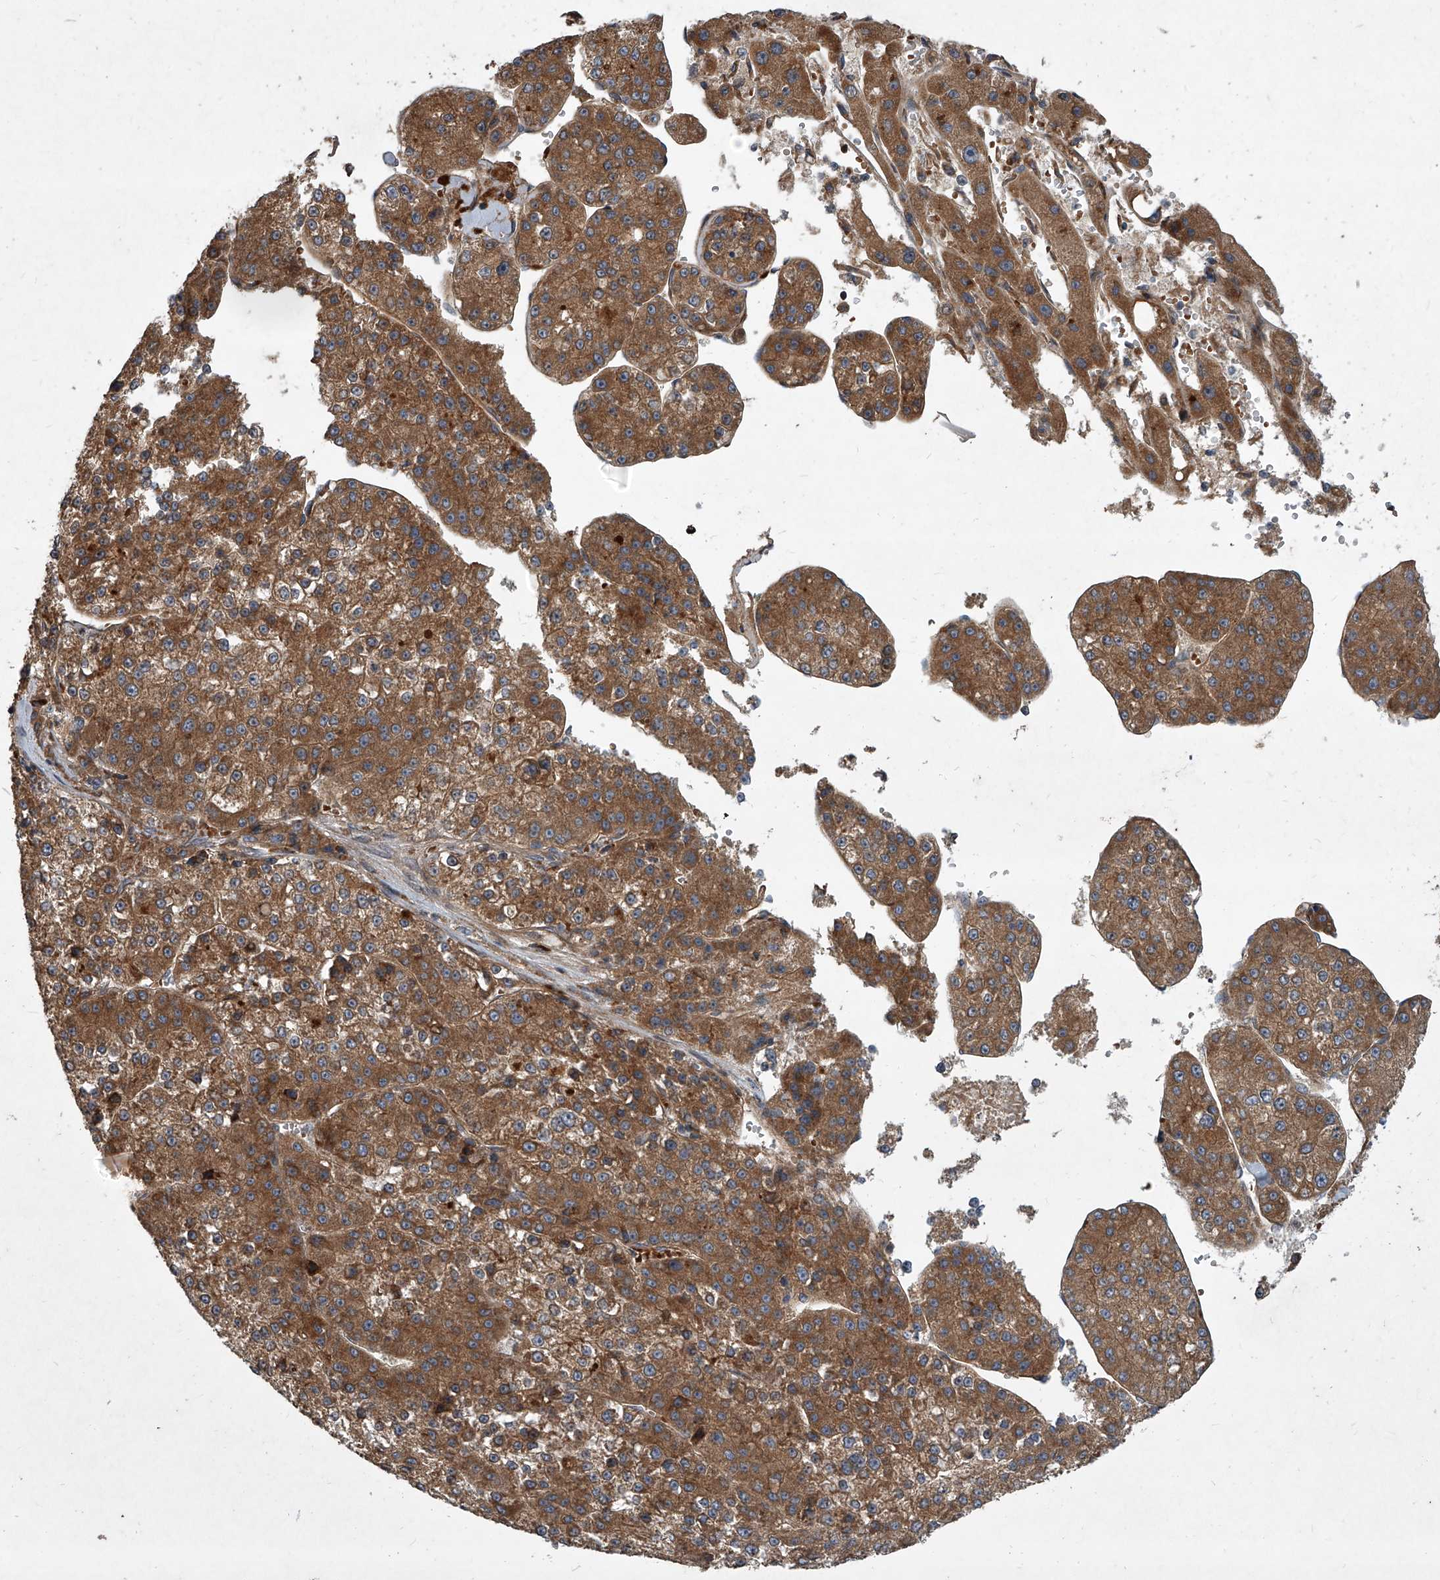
{"staining": {"intensity": "moderate", "quantity": ">75%", "location": "cytoplasmic/membranous"}, "tissue": "liver cancer", "cell_type": "Tumor cells", "image_type": "cancer", "snomed": [{"axis": "morphology", "description": "Carcinoma, Hepatocellular, NOS"}, {"axis": "topography", "description": "Liver"}], "caption": "A brown stain shows moderate cytoplasmic/membranous expression of a protein in liver cancer (hepatocellular carcinoma) tumor cells.", "gene": "EVA1C", "patient": {"sex": "female", "age": 73}}